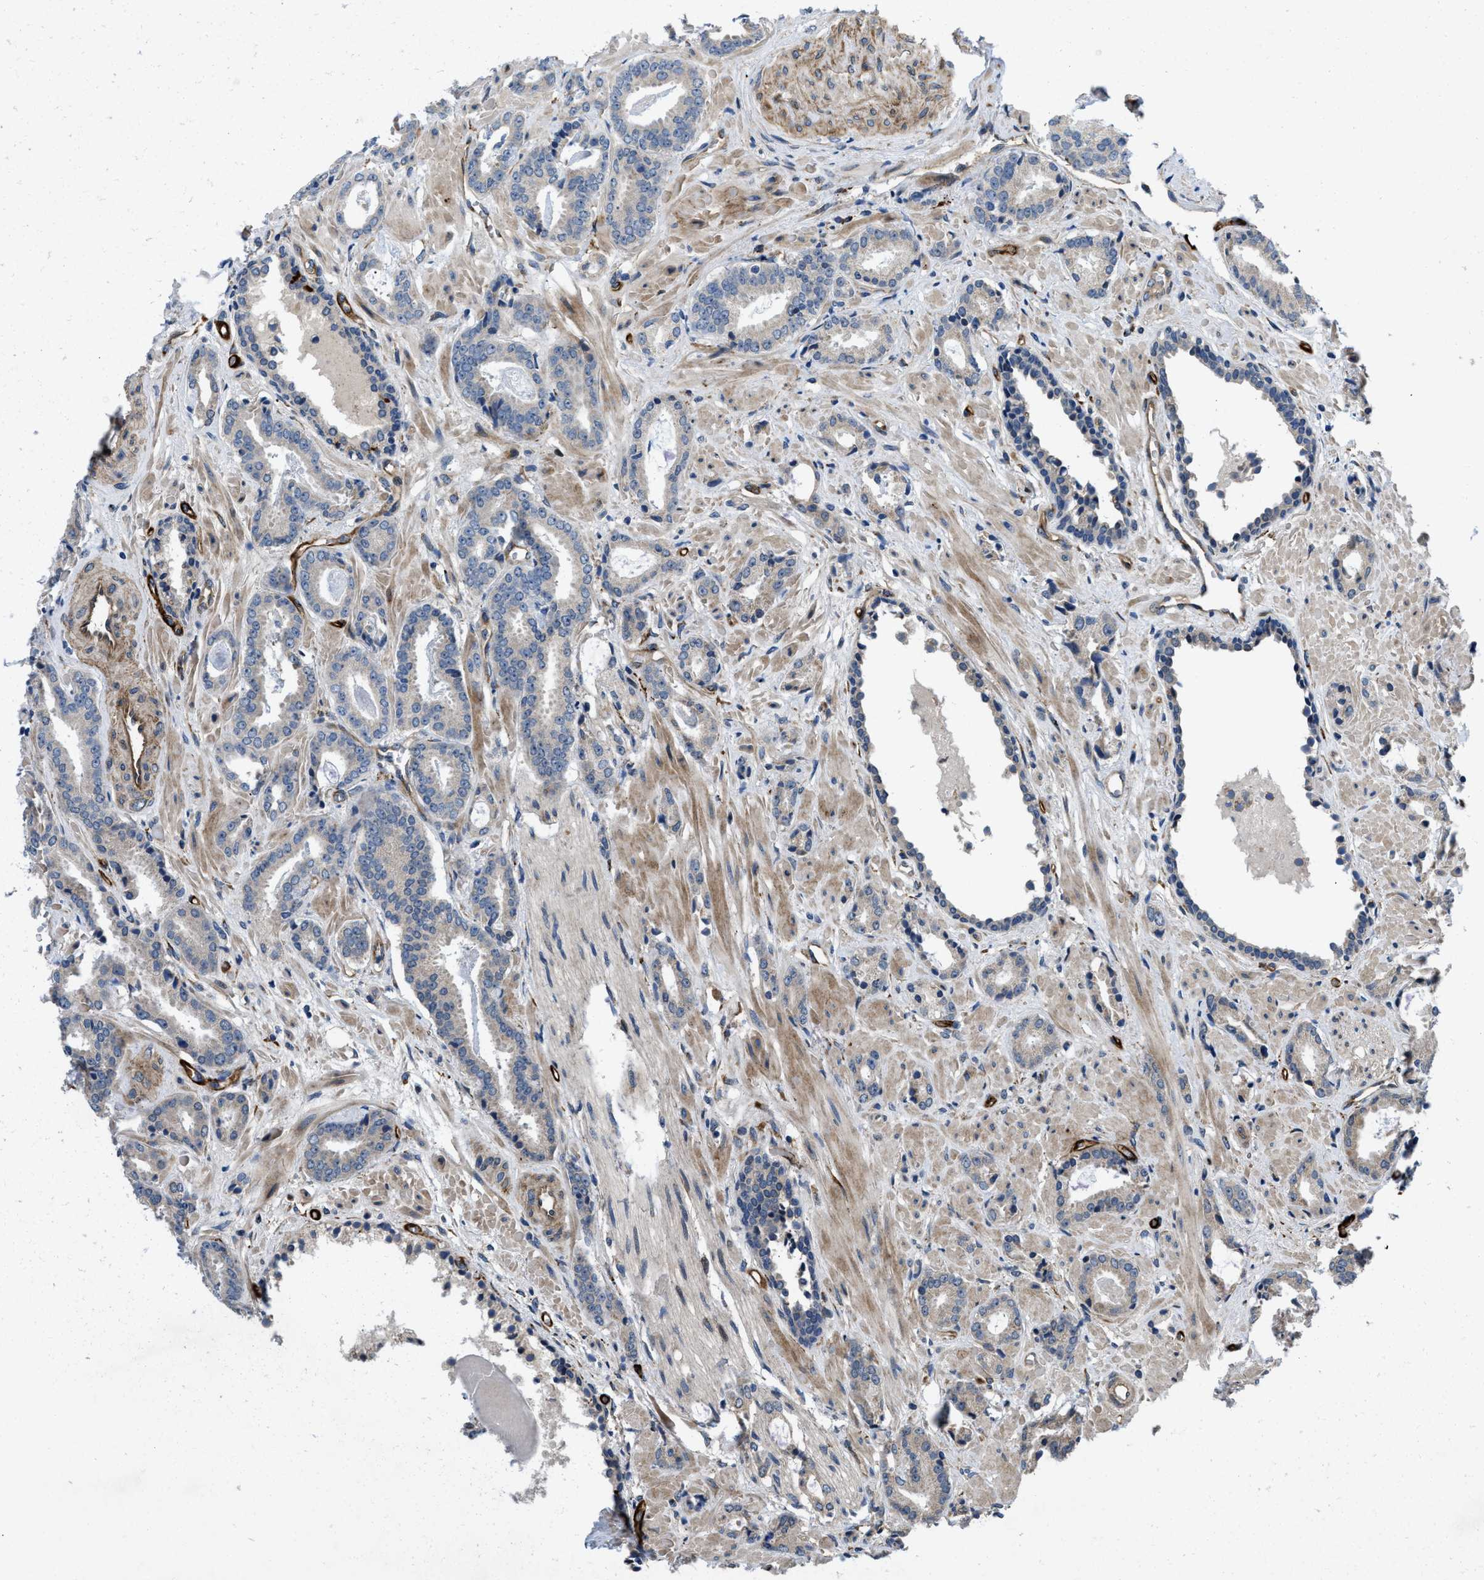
{"staining": {"intensity": "negative", "quantity": "none", "location": "none"}, "tissue": "prostate cancer", "cell_type": "Tumor cells", "image_type": "cancer", "snomed": [{"axis": "morphology", "description": "Adenocarcinoma, Low grade"}, {"axis": "topography", "description": "Prostate"}], "caption": "DAB immunohistochemical staining of prostate cancer exhibits no significant positivity in tumor cells. (DAB immunohistochemistry (IHC) with hematoxylin counter stain).", "gene": "HSPA12B", "patient": {"sex": "male", "age": 53}}